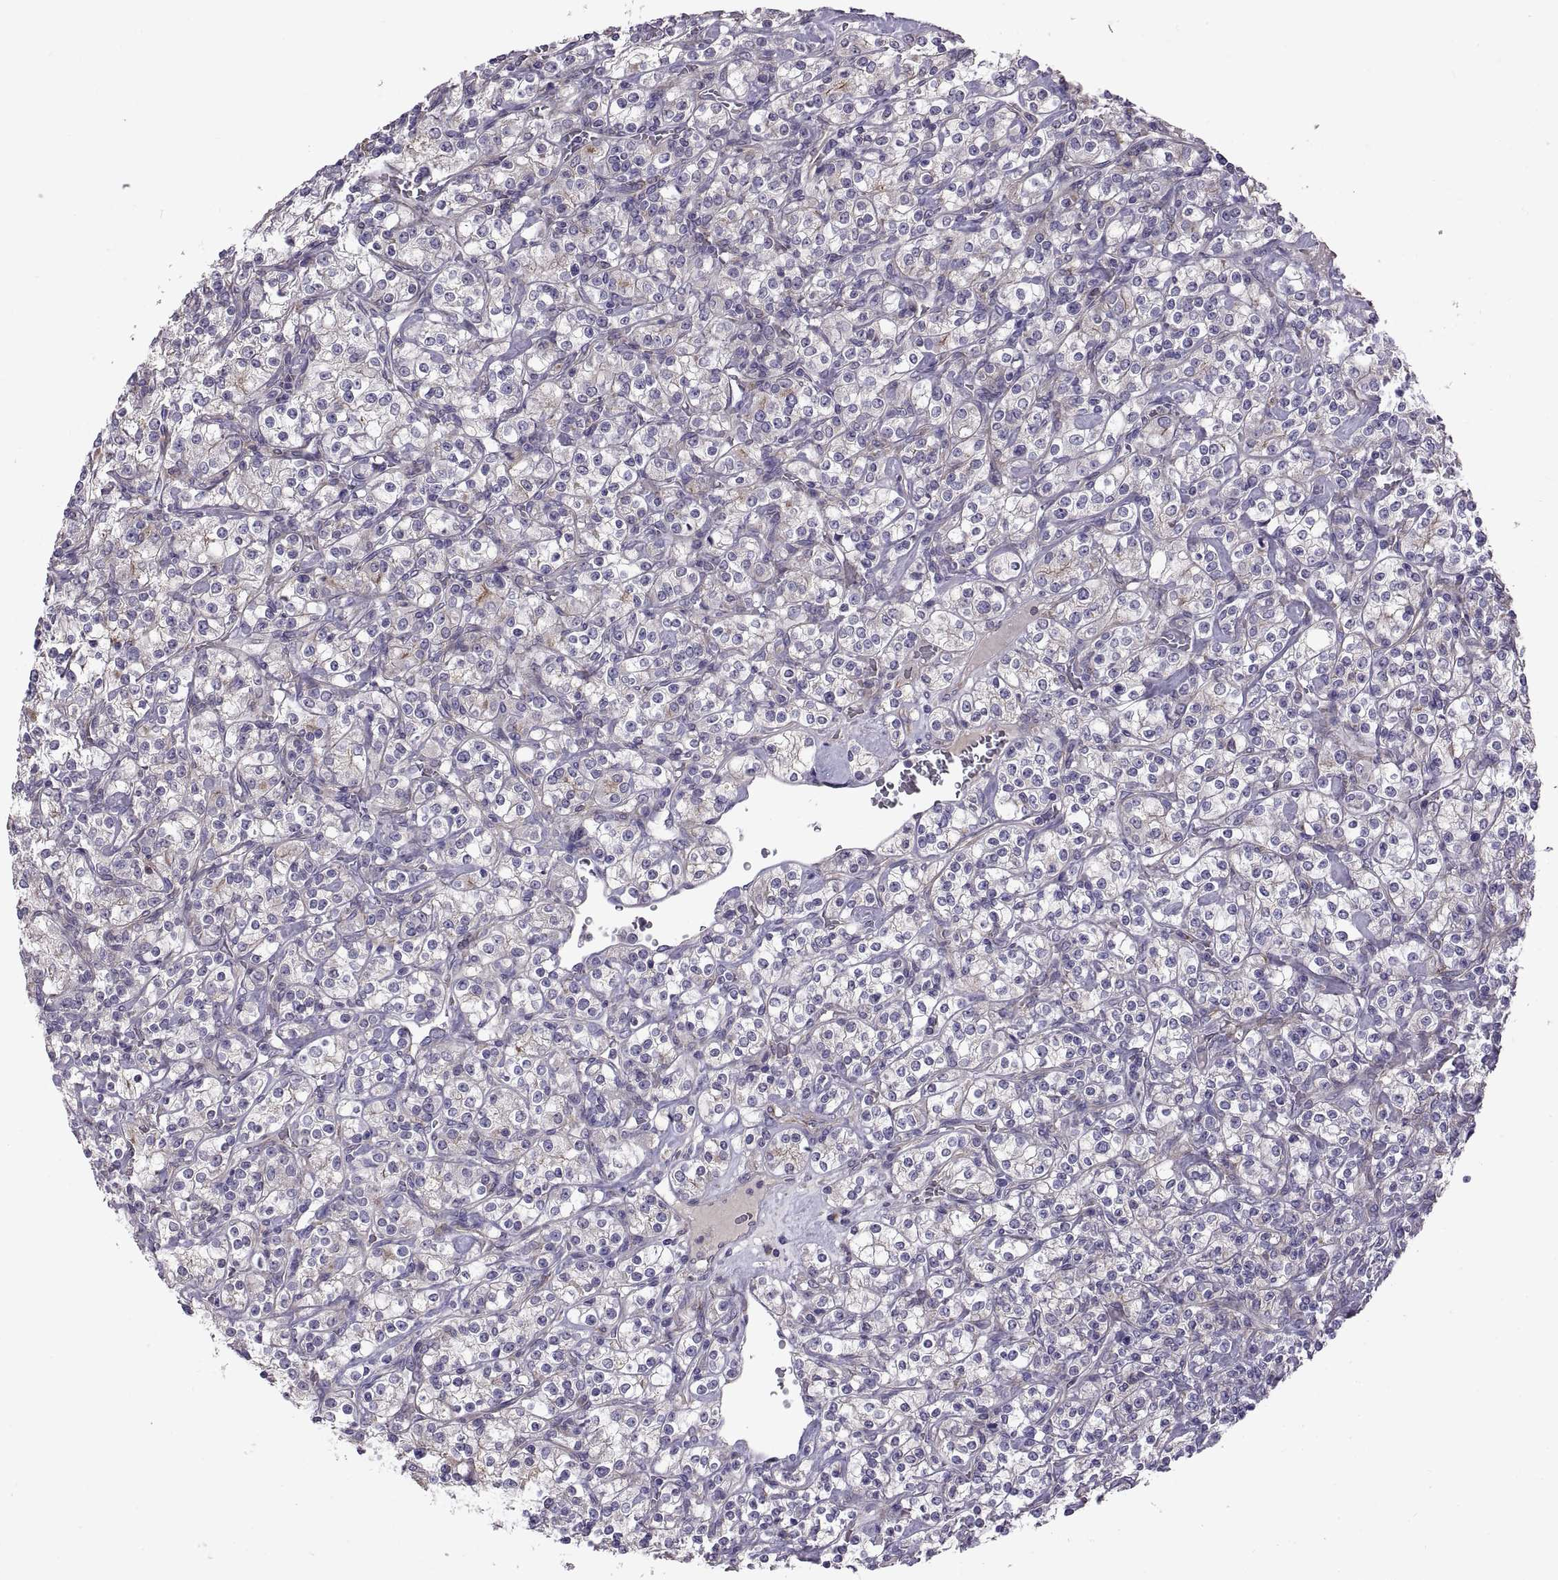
{"staining": {"intensity": "negative", "quantity": "none", "location": "none"}, "tissue": "renal cancer", "cell_type": "Tumor cells", "image_type": "cancer", "snomed": [{"axis": "morphology", "description": "Adenocarcinoma, NOS"}, {"axis": "topography", "description": "Kidney"}], "caption": "IHC of renal adenocarcinoma exhibits no staining in tumor cells. (Stains: DAB immunohistochemistry (IHC) with hematoxylin counter stain, Microscopy: brightfield microscopy at high magnification).", "gene": "ARSL", "patient": {"sex": "male", "age": 77}}